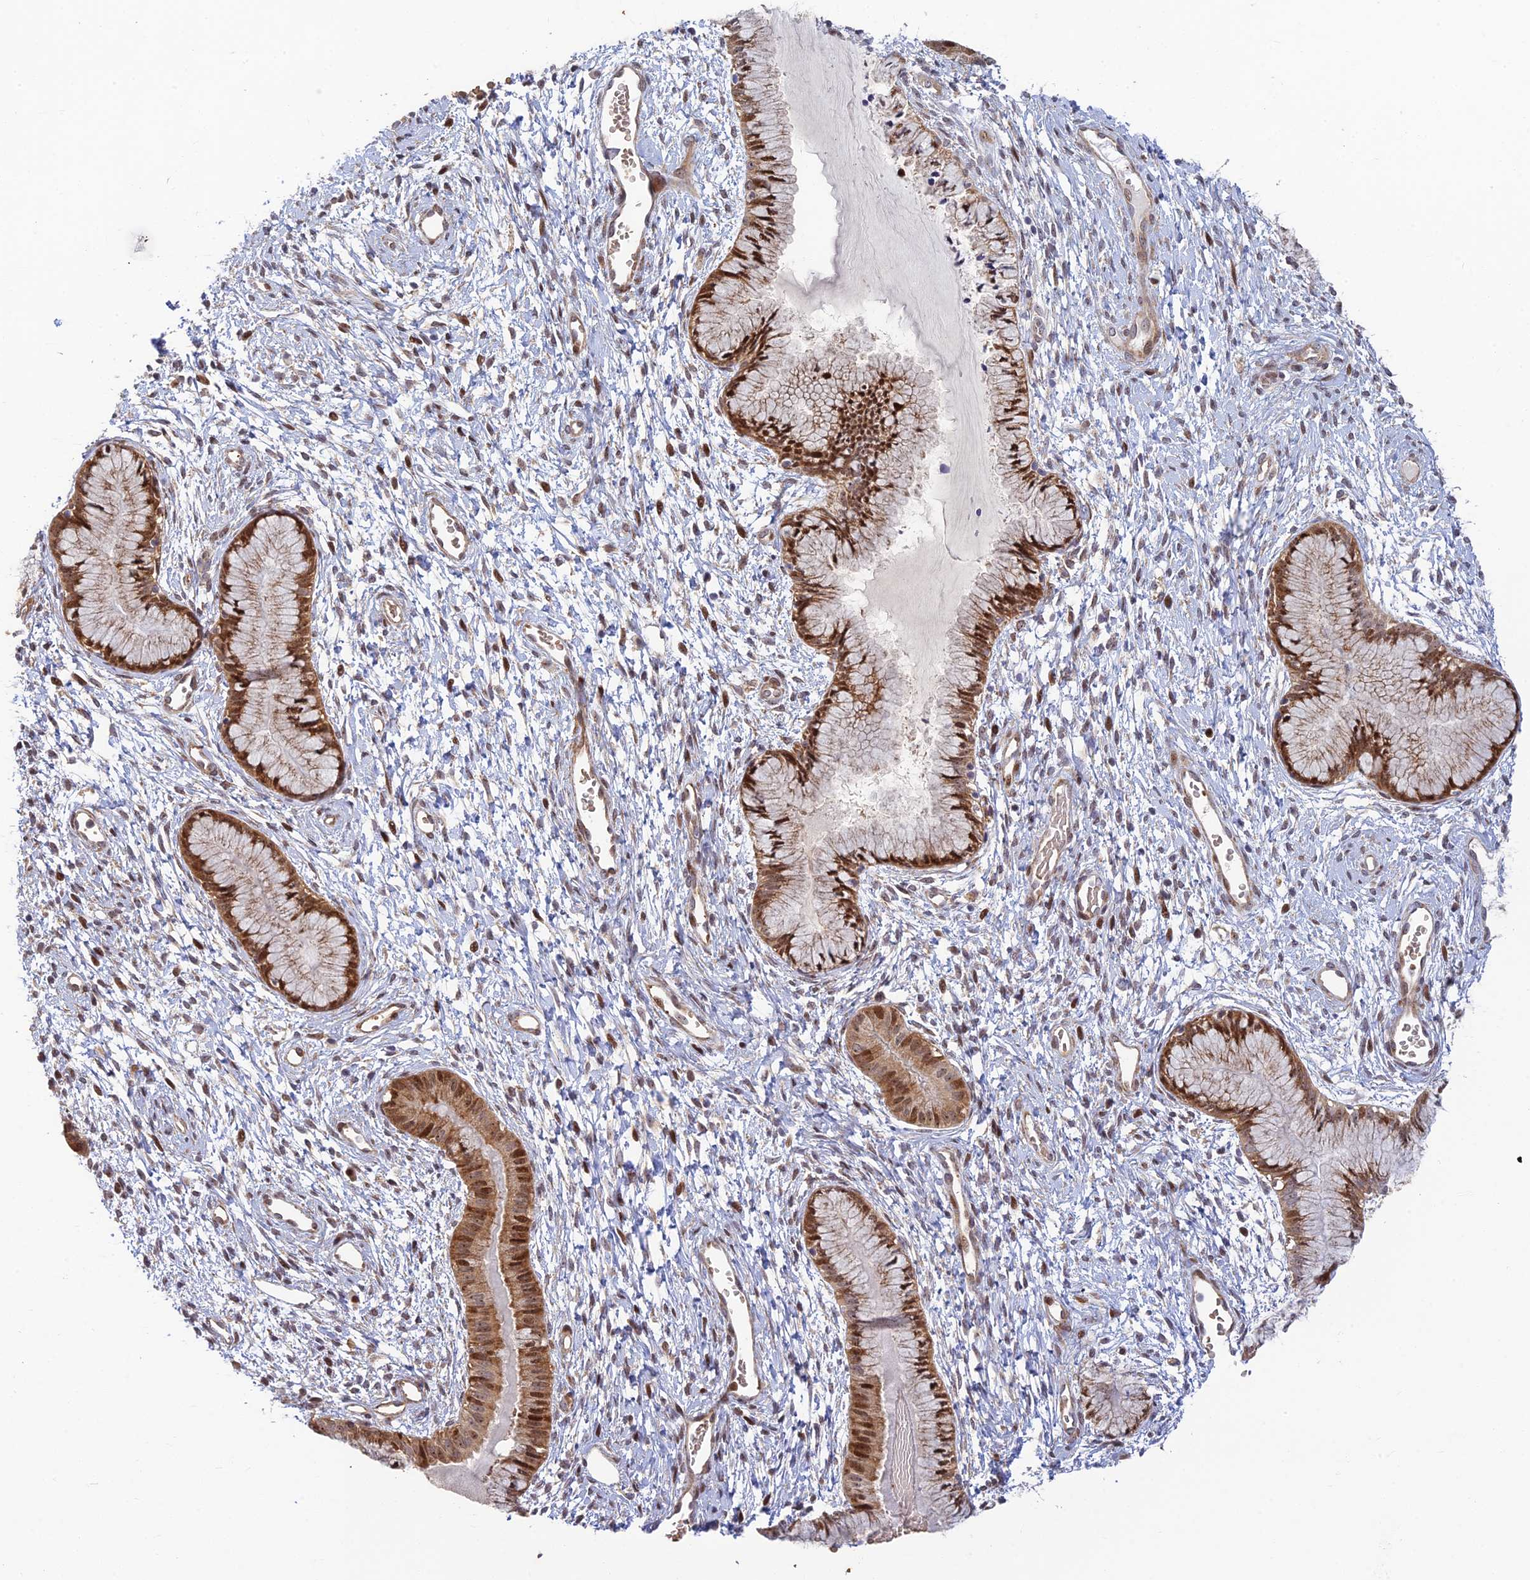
{"staining": {"intensity": "strong", "quantity": ">75%", "location": "cytoplasmic/membranous,nuclear"}, "tissue": "cervix", "cell_type": "Glandular cells", "image_type": "normal", "snomed": [{"axis": "morphology", "description": "Normal tissue, NOS"}, {"axis": "topography", "description": "Cervix"}], "caption": "Glandular cells exhibit high levels of strong cytoplasmic/membranous,nuclear positivity in about >75% of cells in unremarkable human cervix.", "gene": "UFSP2", "patient": {"sex": "female", "age": 42}}